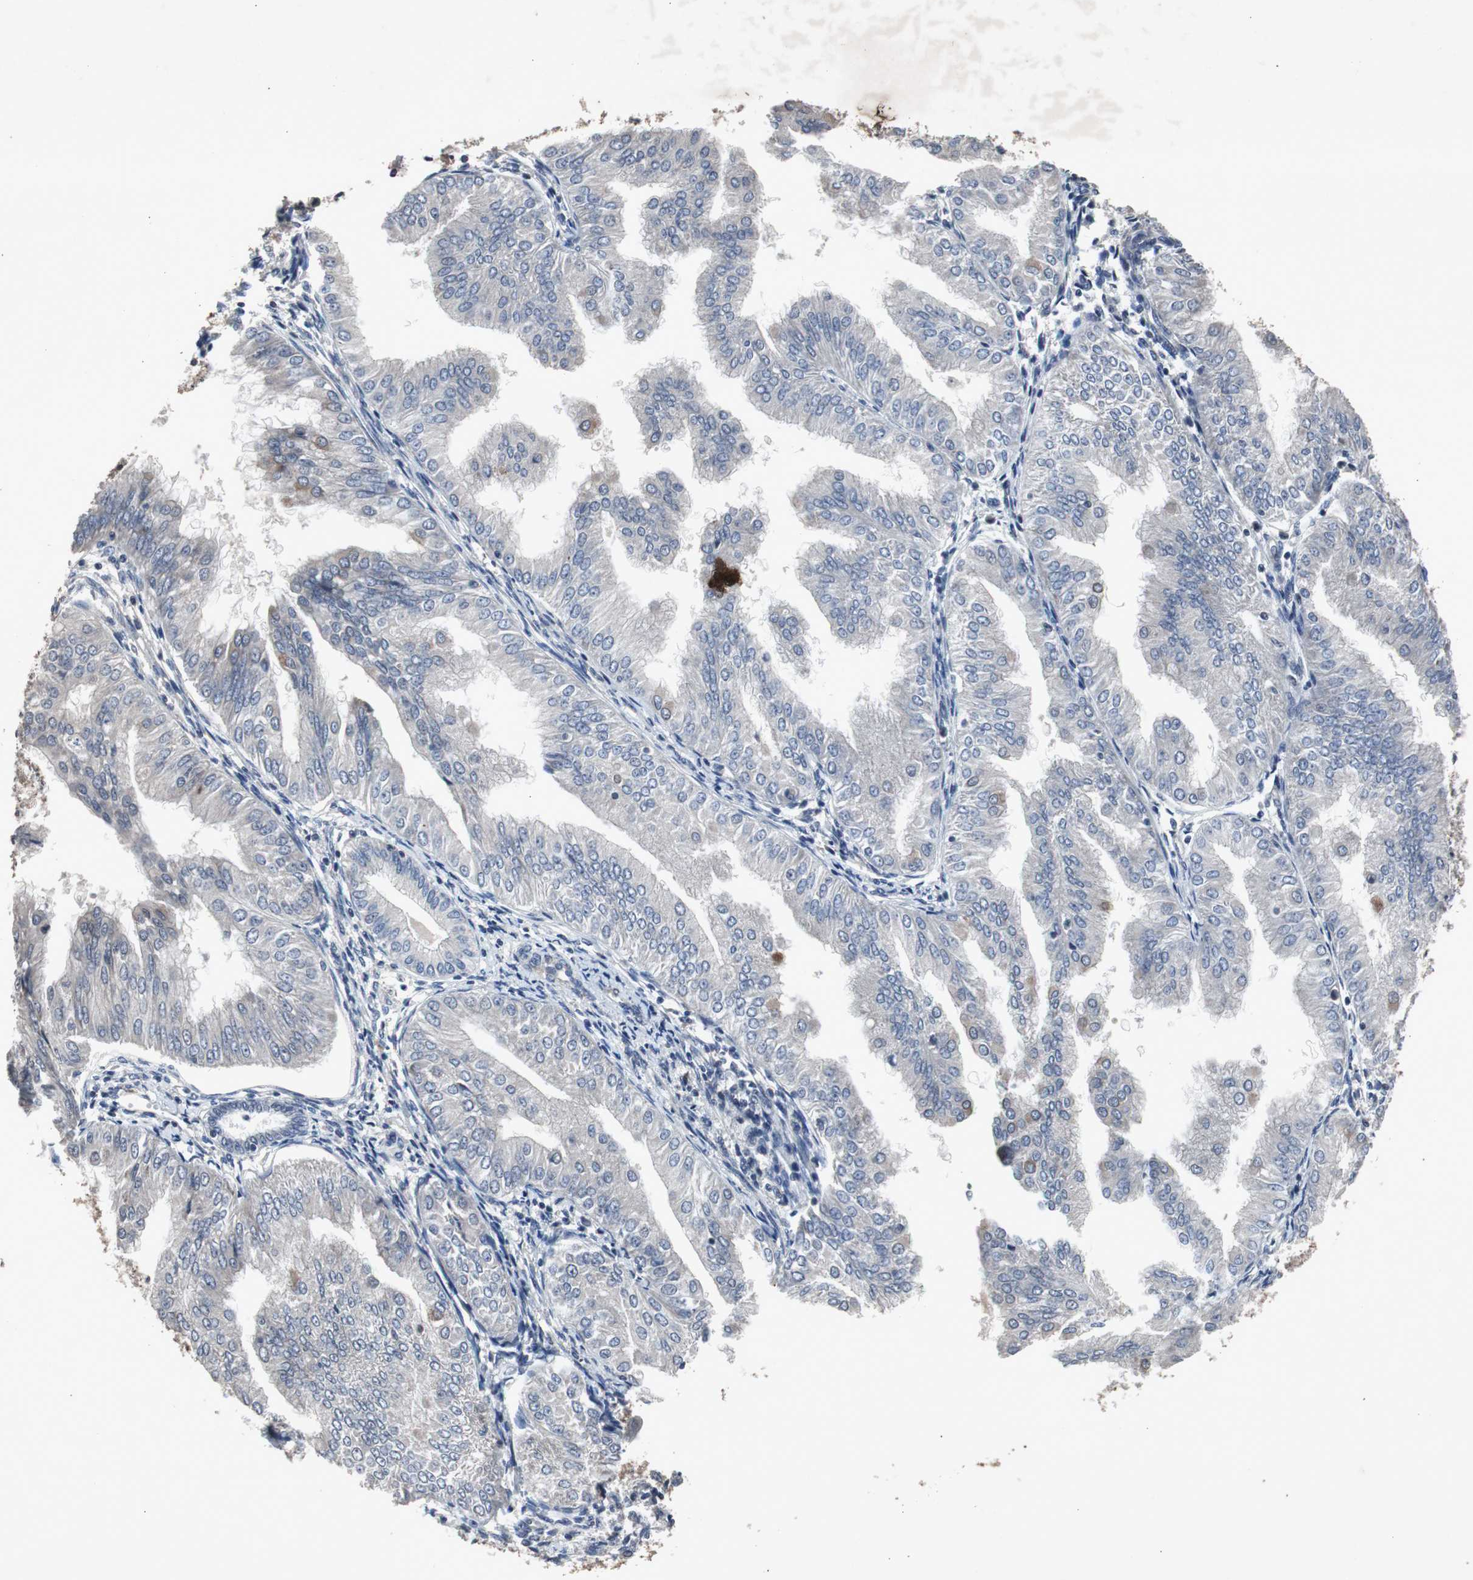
{"staining": {"intensity": "negative", "quantity": "none", "location": "none"}, "tissue": "endometrial cancer", "cell_type": "Tumor cells", "image_type": "cancer", "snomed": [{"axis": "morphology", "description": "Adenocarcinoma, NOS"}, {"axis": "topography", "description": "Endometrium"}], "caption": "Immunohistochemistry (IHC) histopathology image of neoplastic tissue: human adenocarcinoma (endometrial) stained with DAB (3,3'-diaminobenzidine) demonstrates no significant protein staining in tumor cells.", "gene": "CRADD", "patient": {"sex": "female", "age": 53}}